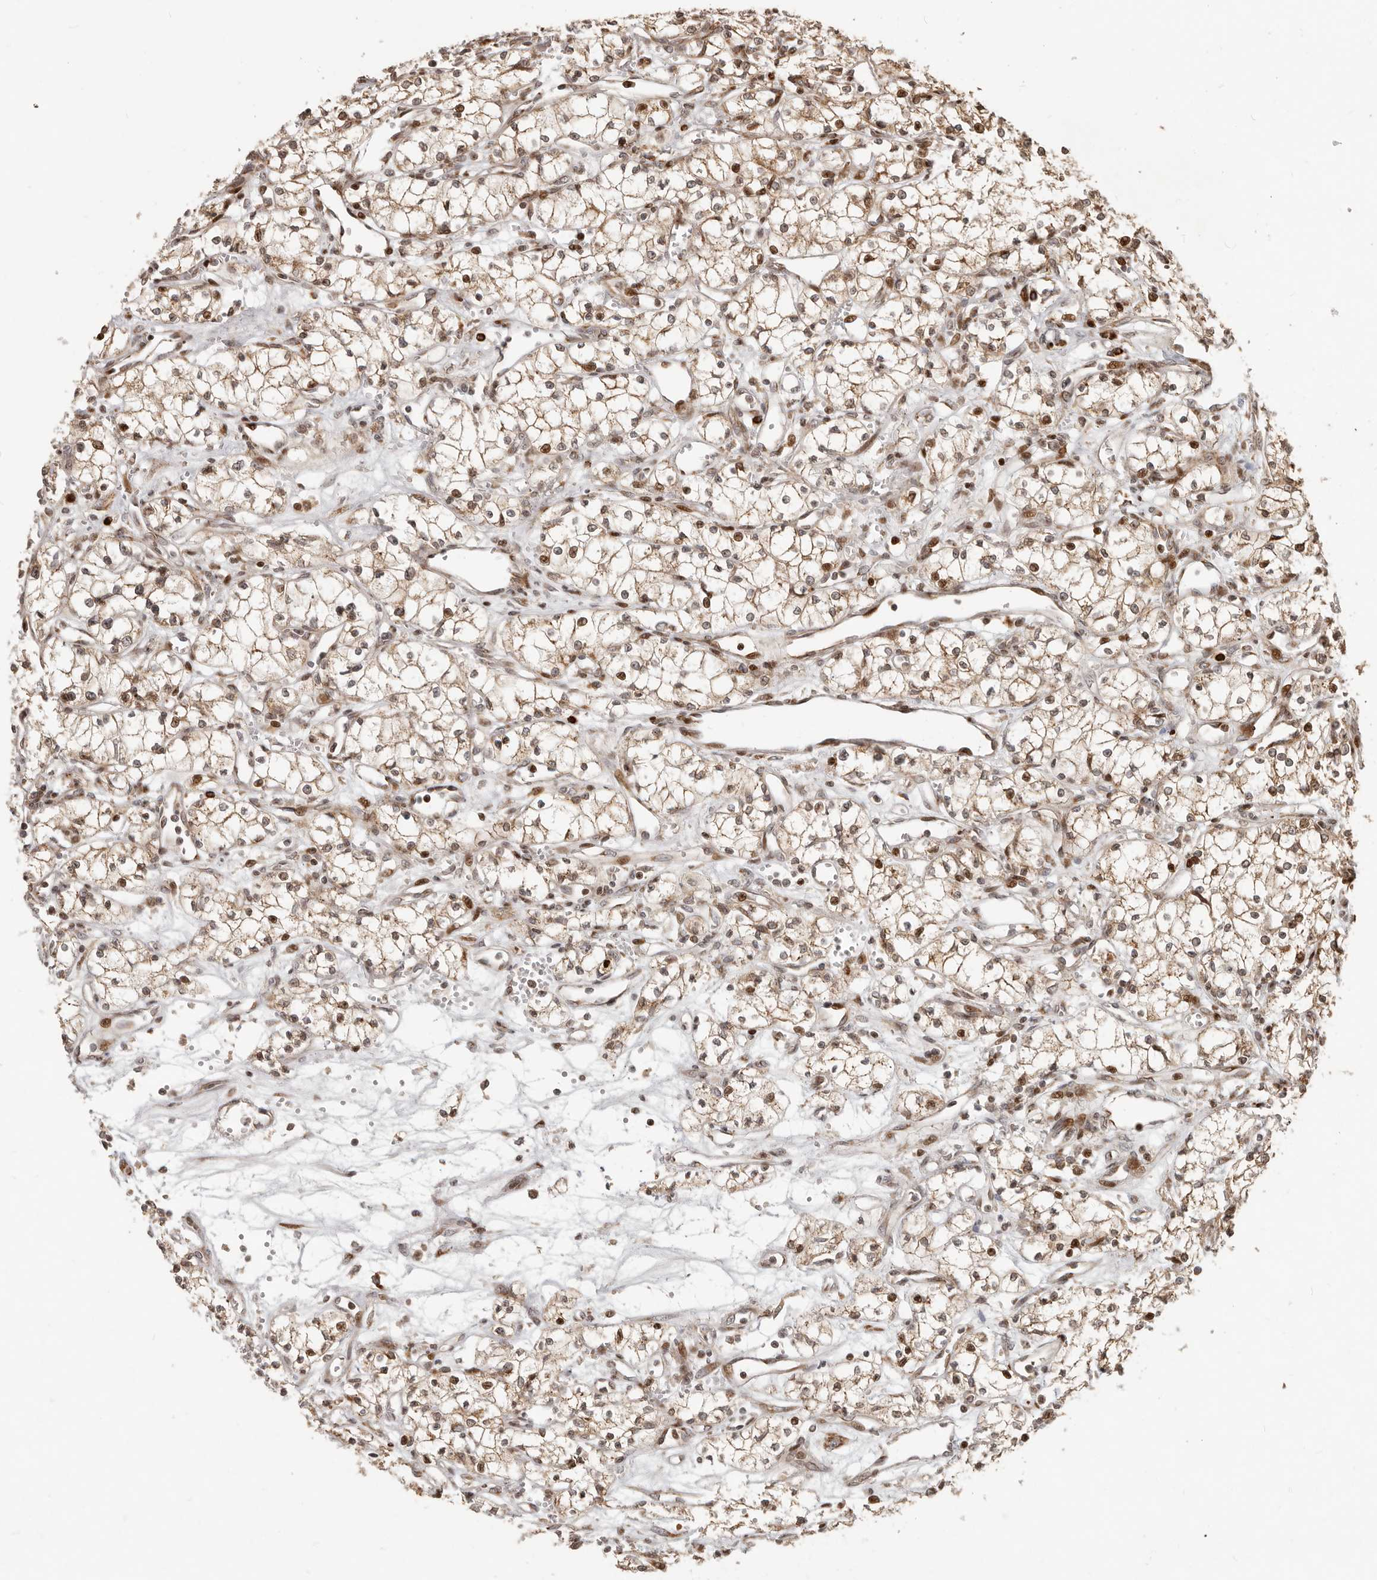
{"staining": {"intensity": "moderate", "quantity": ">75%", "location": "cytoplasmic/membranous,nuclear"}, "tissue": "renal cancer", "cell_type": "Tumor cells", "image_type": "cancer", "snomed": [{"axis": "morphology", "description": "Adenocarcinoma, NOS"}, {"axis": "topography", "description": "Kidney"}], "caption": "IHC (DAB) staining of renal adenocarcinoma displays moderate cytoplasmic/membranous and nuclear protein expression in approximately >75% of tumor cells. The protein of interest is stained brown, and the nuclei are stained in blue (DAB IHC with brightfield microscopy, high magnification).", "gene": "TRIM4", "patient": {"sex": "male", "age": 59}}